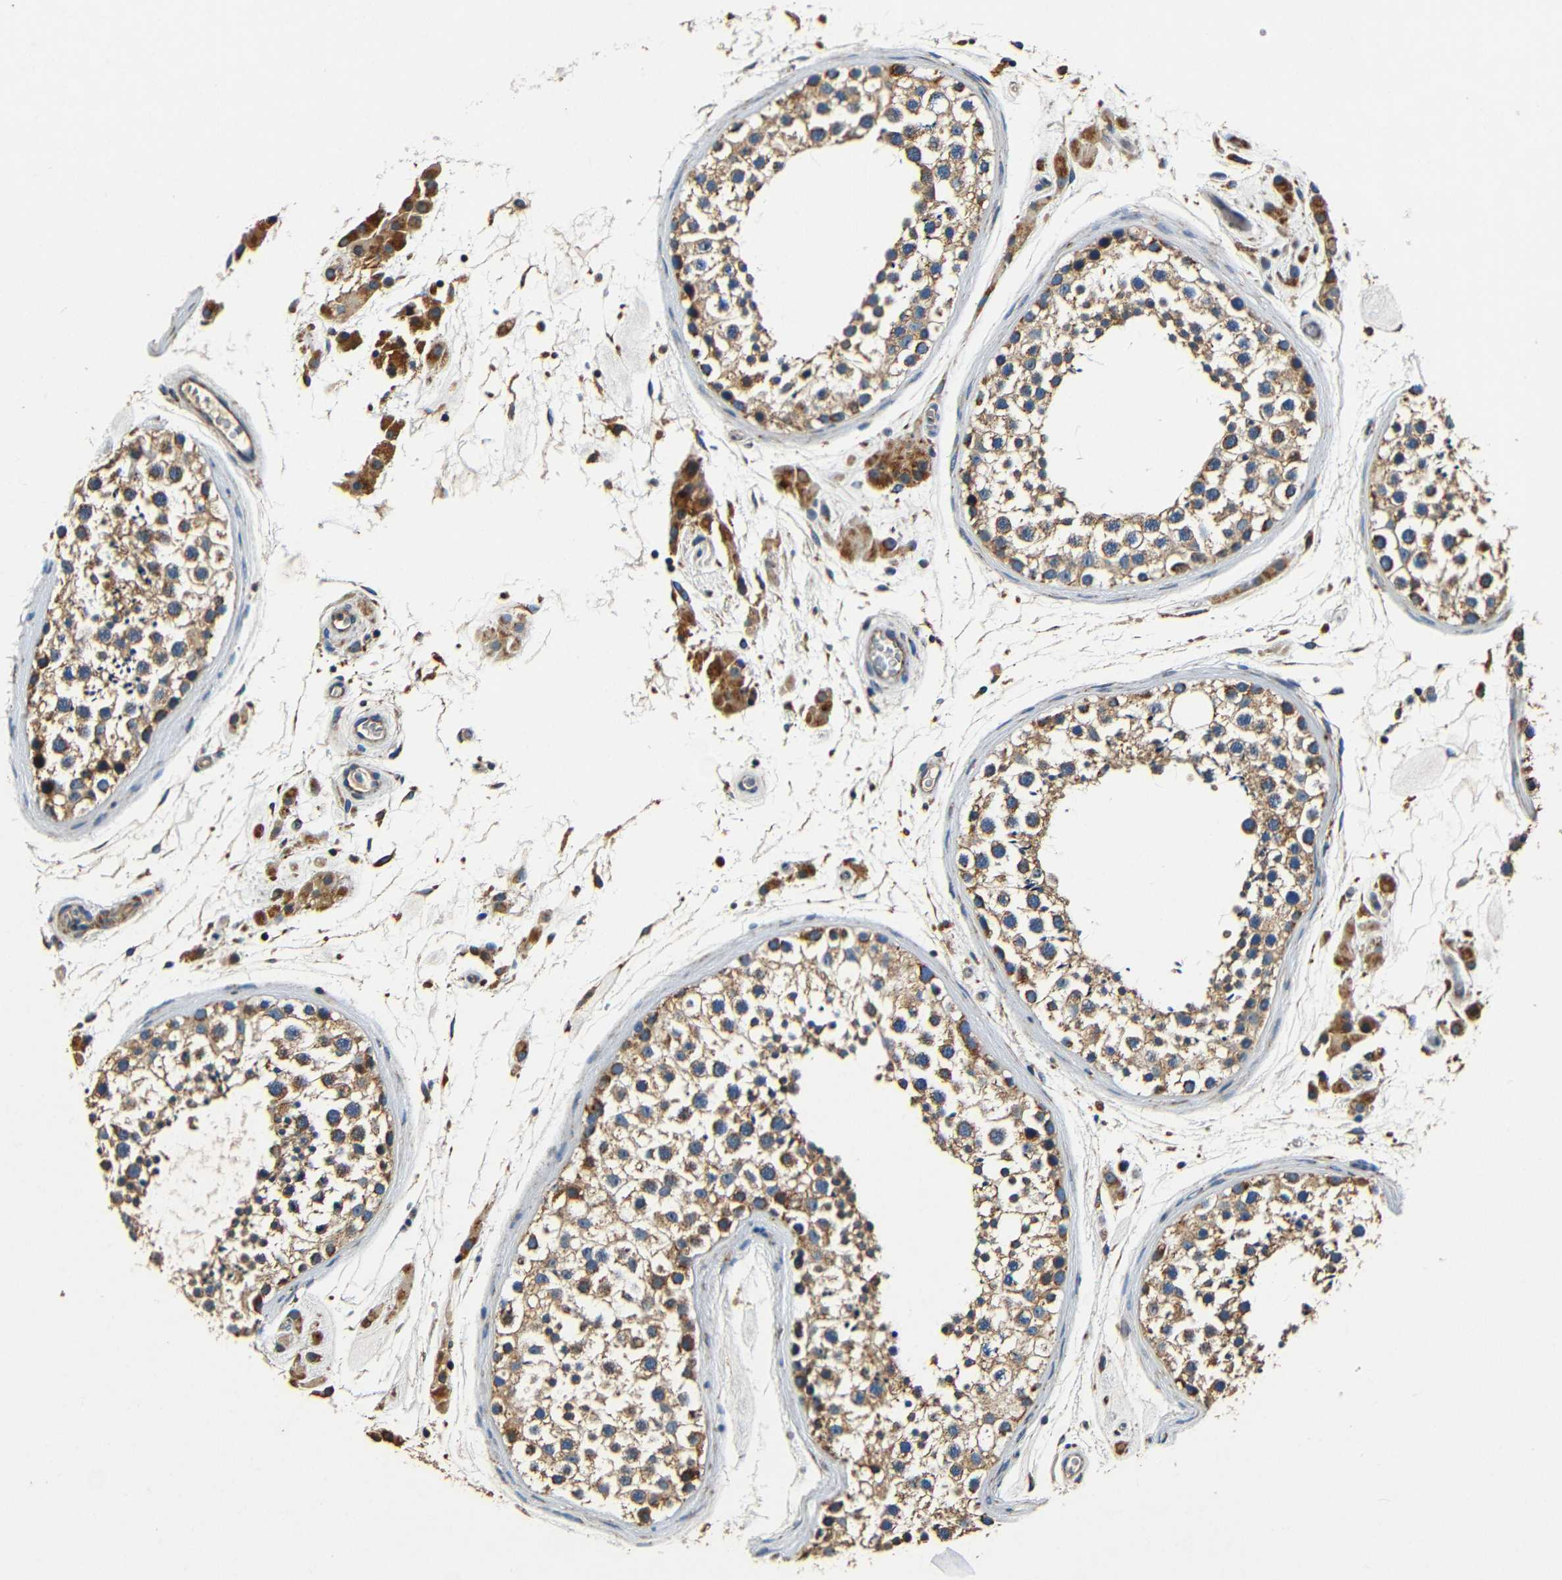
{"staining": {"intensity": "moderate", "quantity": ">75%", "location": "cytoplasmic/membranous"}, "tissue": "testis", "cell_type": "Cells in seminiferous ducts", "image_type": "normal", "snomed": [{"axis": "morphology", "description": "Normal tissue, NOS"}, {"axis": "topography", "description": "Testis"}], "caption": "Approximately >75% of cells in seminiferous ducts in benign human testis reveal moderate cytoplasmic/membranous protein positivity as visualized by brown immunohistochemical staining.", "gene": "MTX1", "patient": {"sex": "male", "age": 46}}